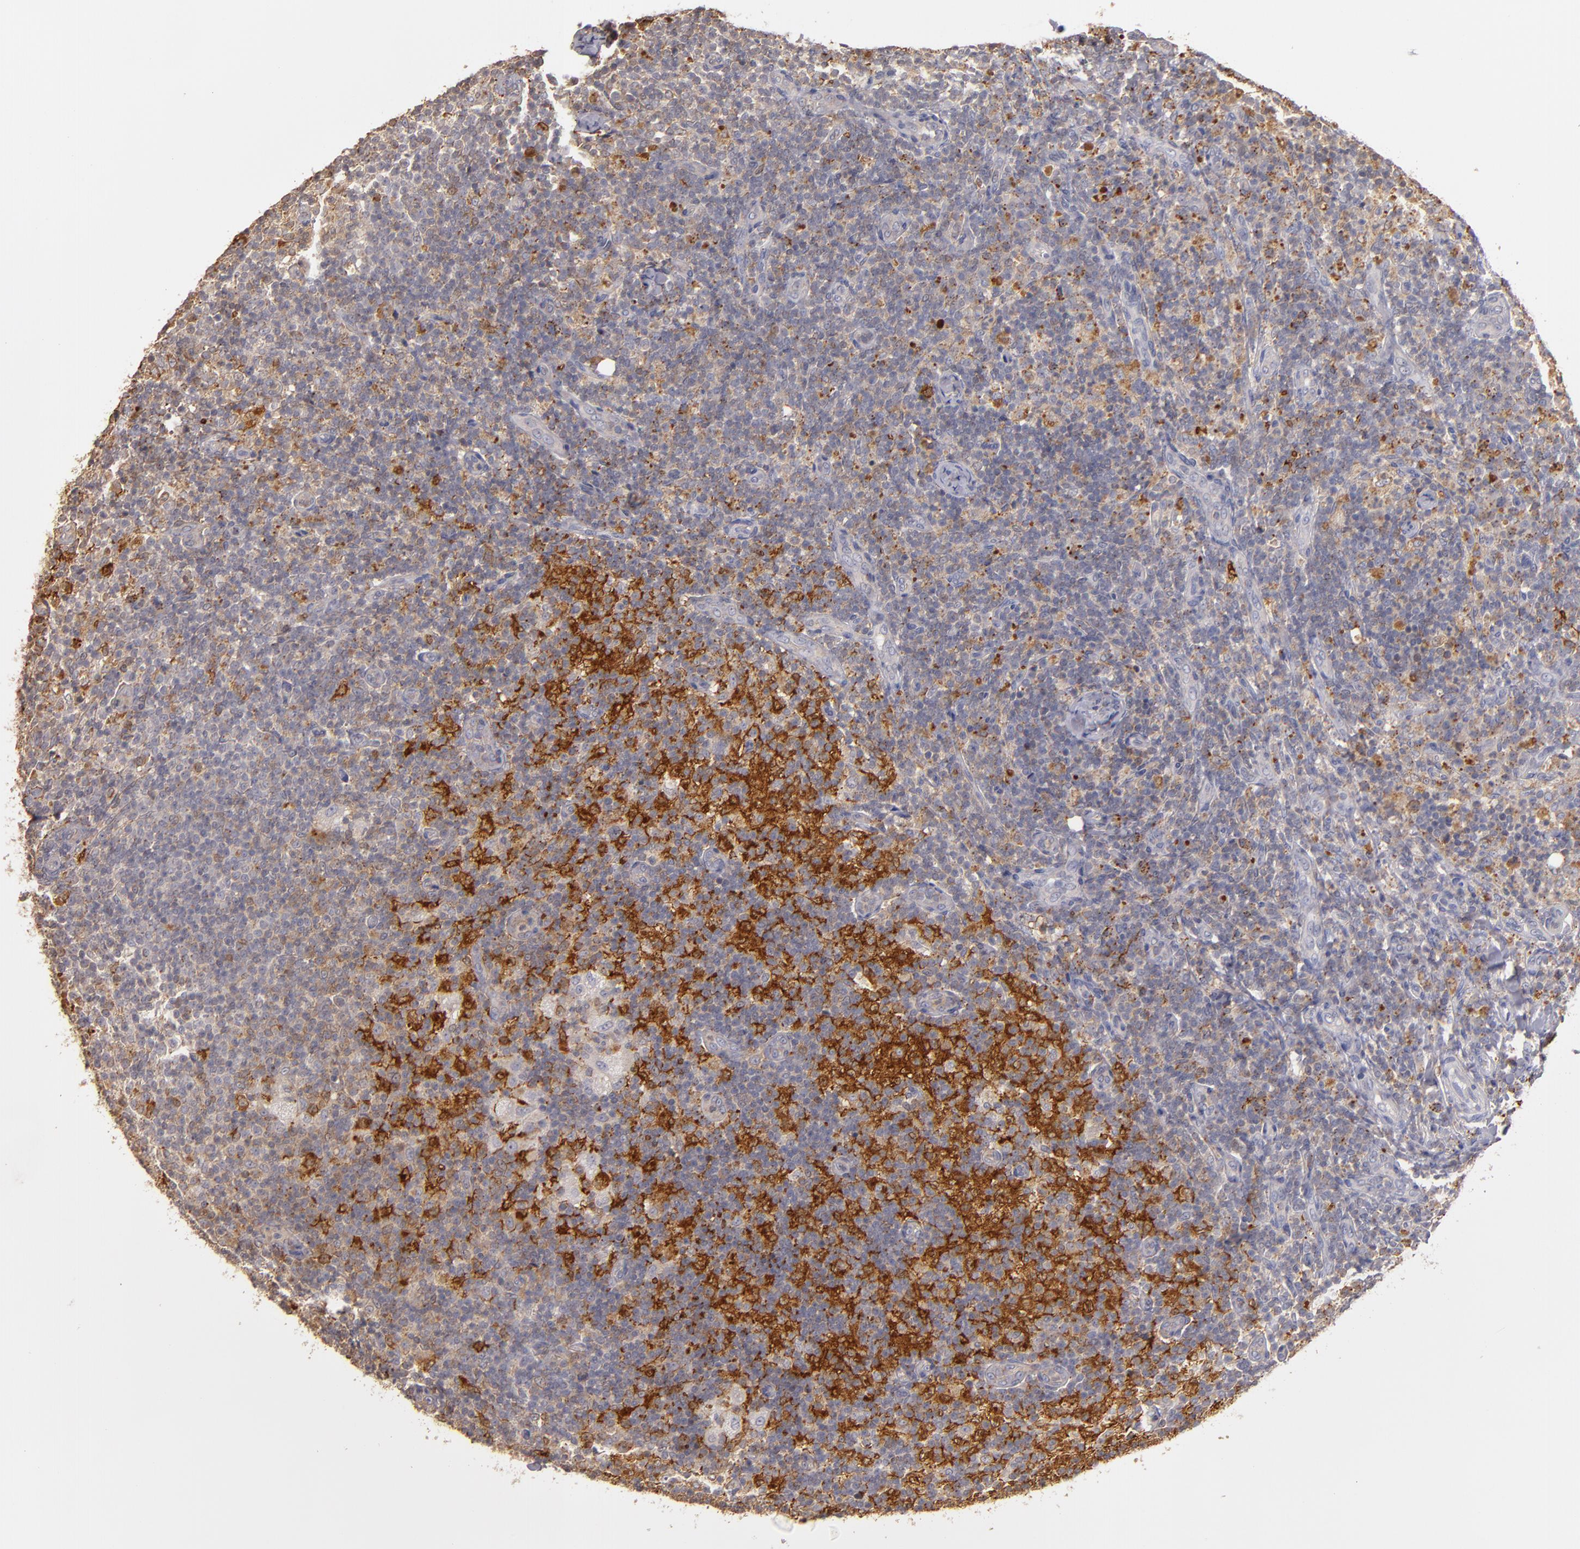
{"staining": {"intensity": "moderate", "quantity": ">75%", "location": "cytoplasmic/membranous"}, "tissue": "lymph node", "cell_type": "Germinal center cells", "image_type": "normal", "snomed": [{"axis": "morphology", "description": "Normal tissue, NOS"}, {"axis": "morphology", "description": "Inflammation, NOS"}, {"axis": "topography", "description": "Lymph node"}], "caption": "This histopathology image shows unremarkable lymph node stained with immunohistochemistry (IHC) to label a protein in brown. The cytoplasmic/membranous of germinal center cells show moderate positivity for the protein. Nuclei are counter-stained blue.", "gene": "TRAF1", "patient": {"sex": "male", "age": 46}}